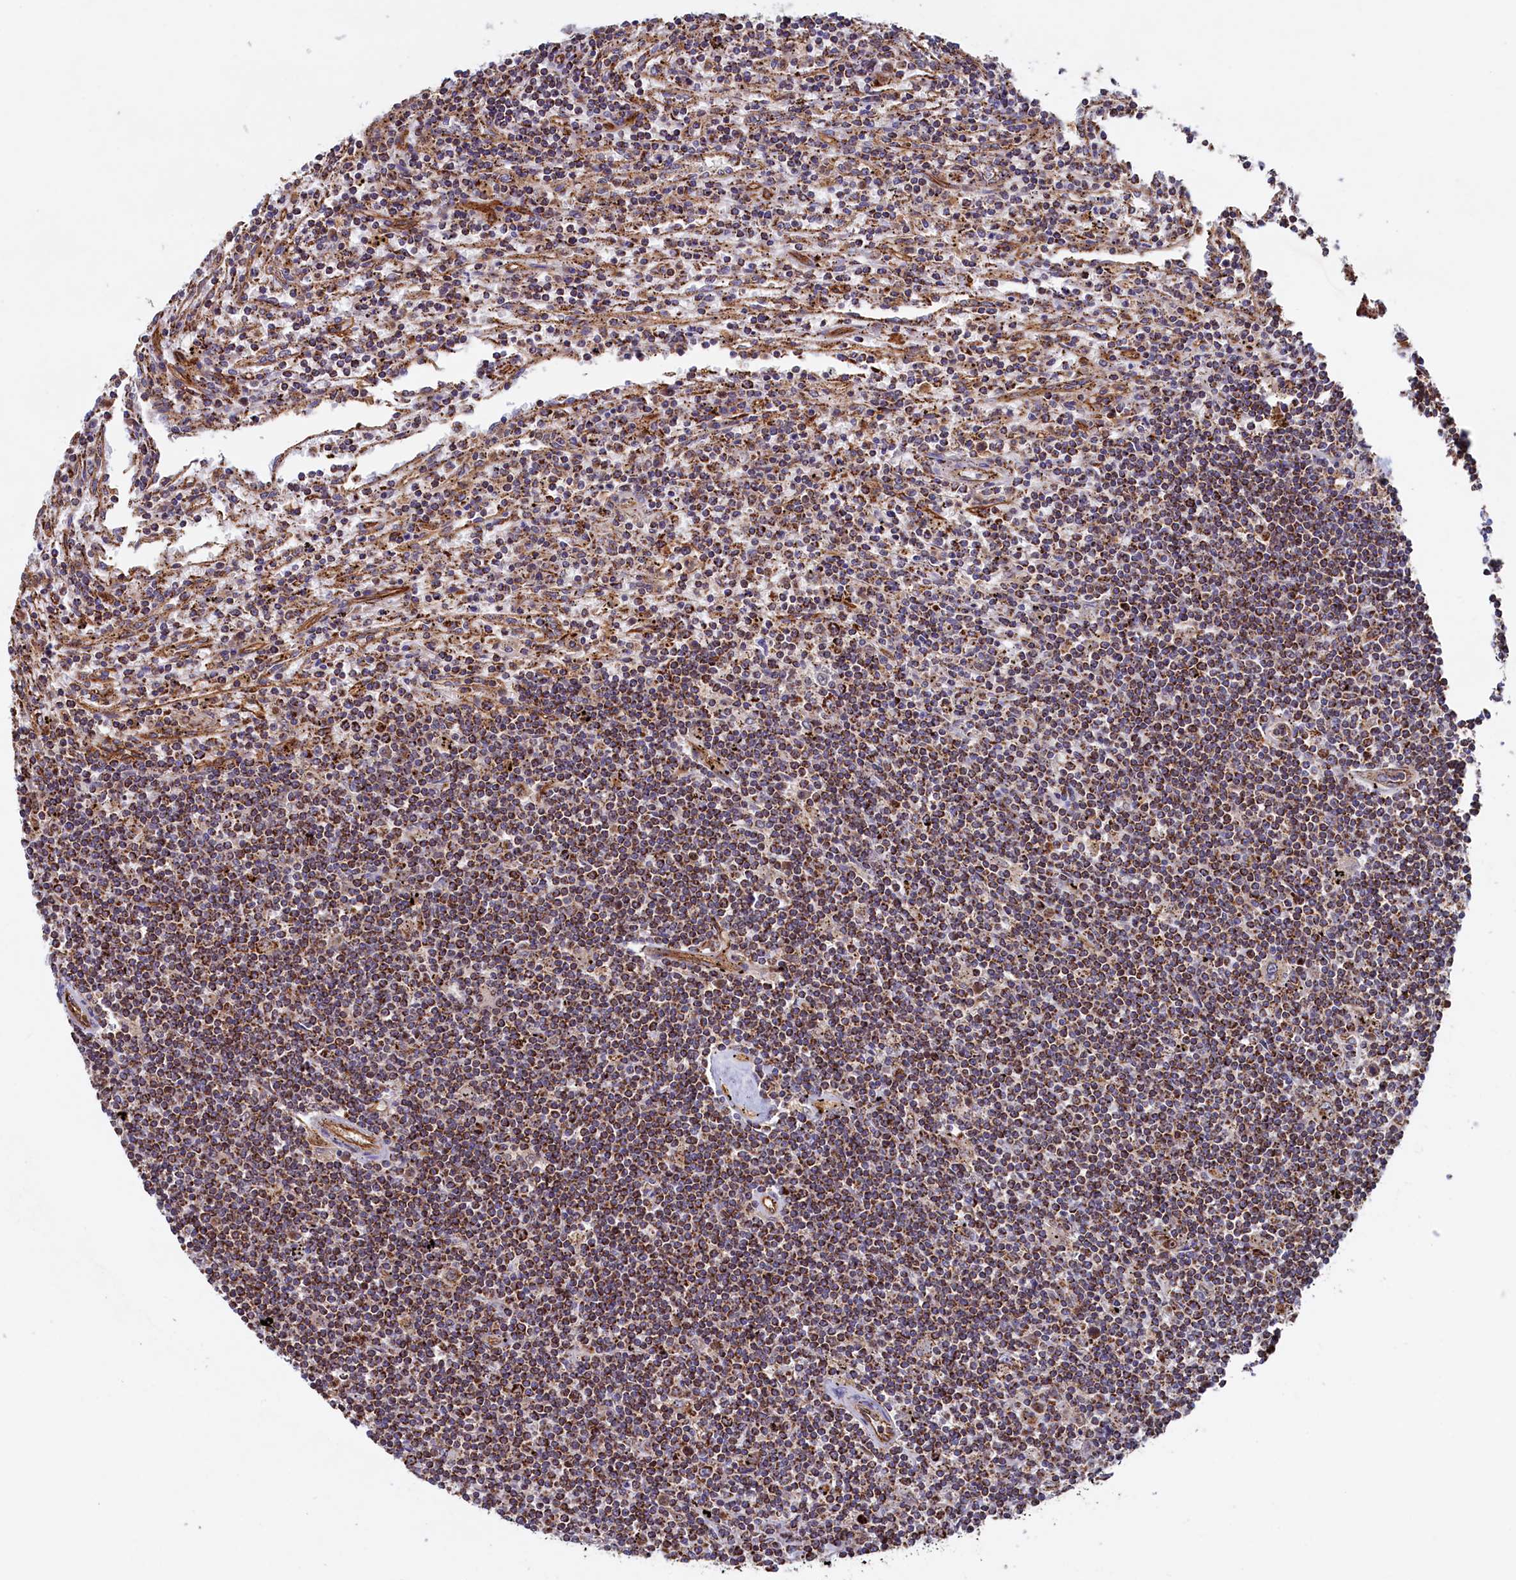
{"staining": {"intensity": "moderate", "quantity": ">75%", "location": "cytoplasmic/membranous"}, "tissue": "lymphoma", "cell_type": "Tumor cells", "image_type": "cancer", "snomed": [{"axis": "morphology", "description": "Malignant lymphoma, non-Hodgkin's type, Low grade"}, {"axis": "topography", "description": "Spleen"}], "caption": "Brown immunohistochemical staining in human low-grade malignant lymphoma, non-Hodgkin's type displays moderate cytoplasmic/membranous expression in approximately >75% of tumor cells.", "gene": "UBE3B", "patient": {"sex": "male", "age": 76}}